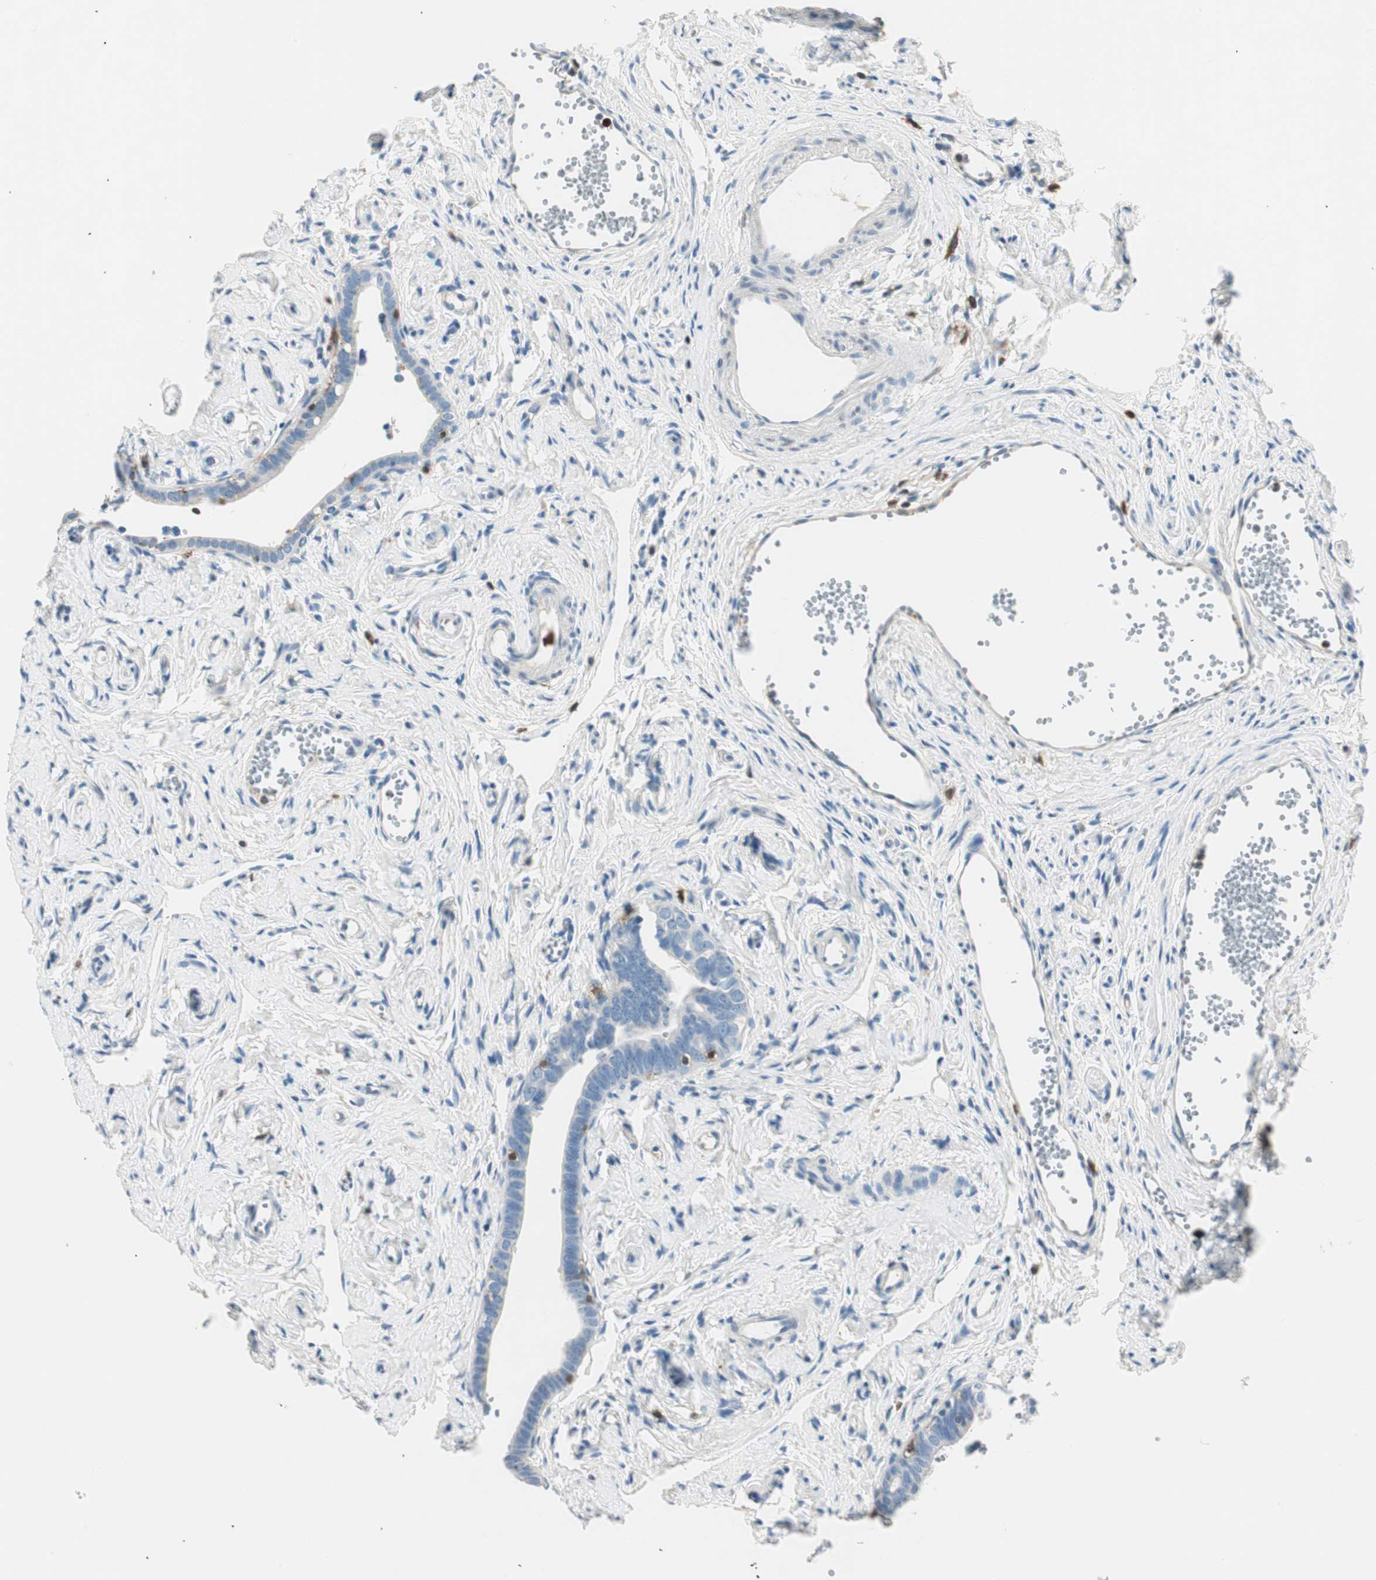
{"staining": {"intensity": "negative", "quantity": "none", "location": "none"}, "tissue": "fallopian tube", "cell_type": "Glandular cells", "image_type": "normal", "snomed": [{"axis": "morphology", "description": "Normal tissue, NOS"}, {"axis": "topography", "description": "Fallopian tube"}], "caption": "Immunohistochemistry of unremarkable human fallopian tube reveals no staining in glandular cells.", "gene": "COTL1", "patient": {"sex": "female", "age": 71}}